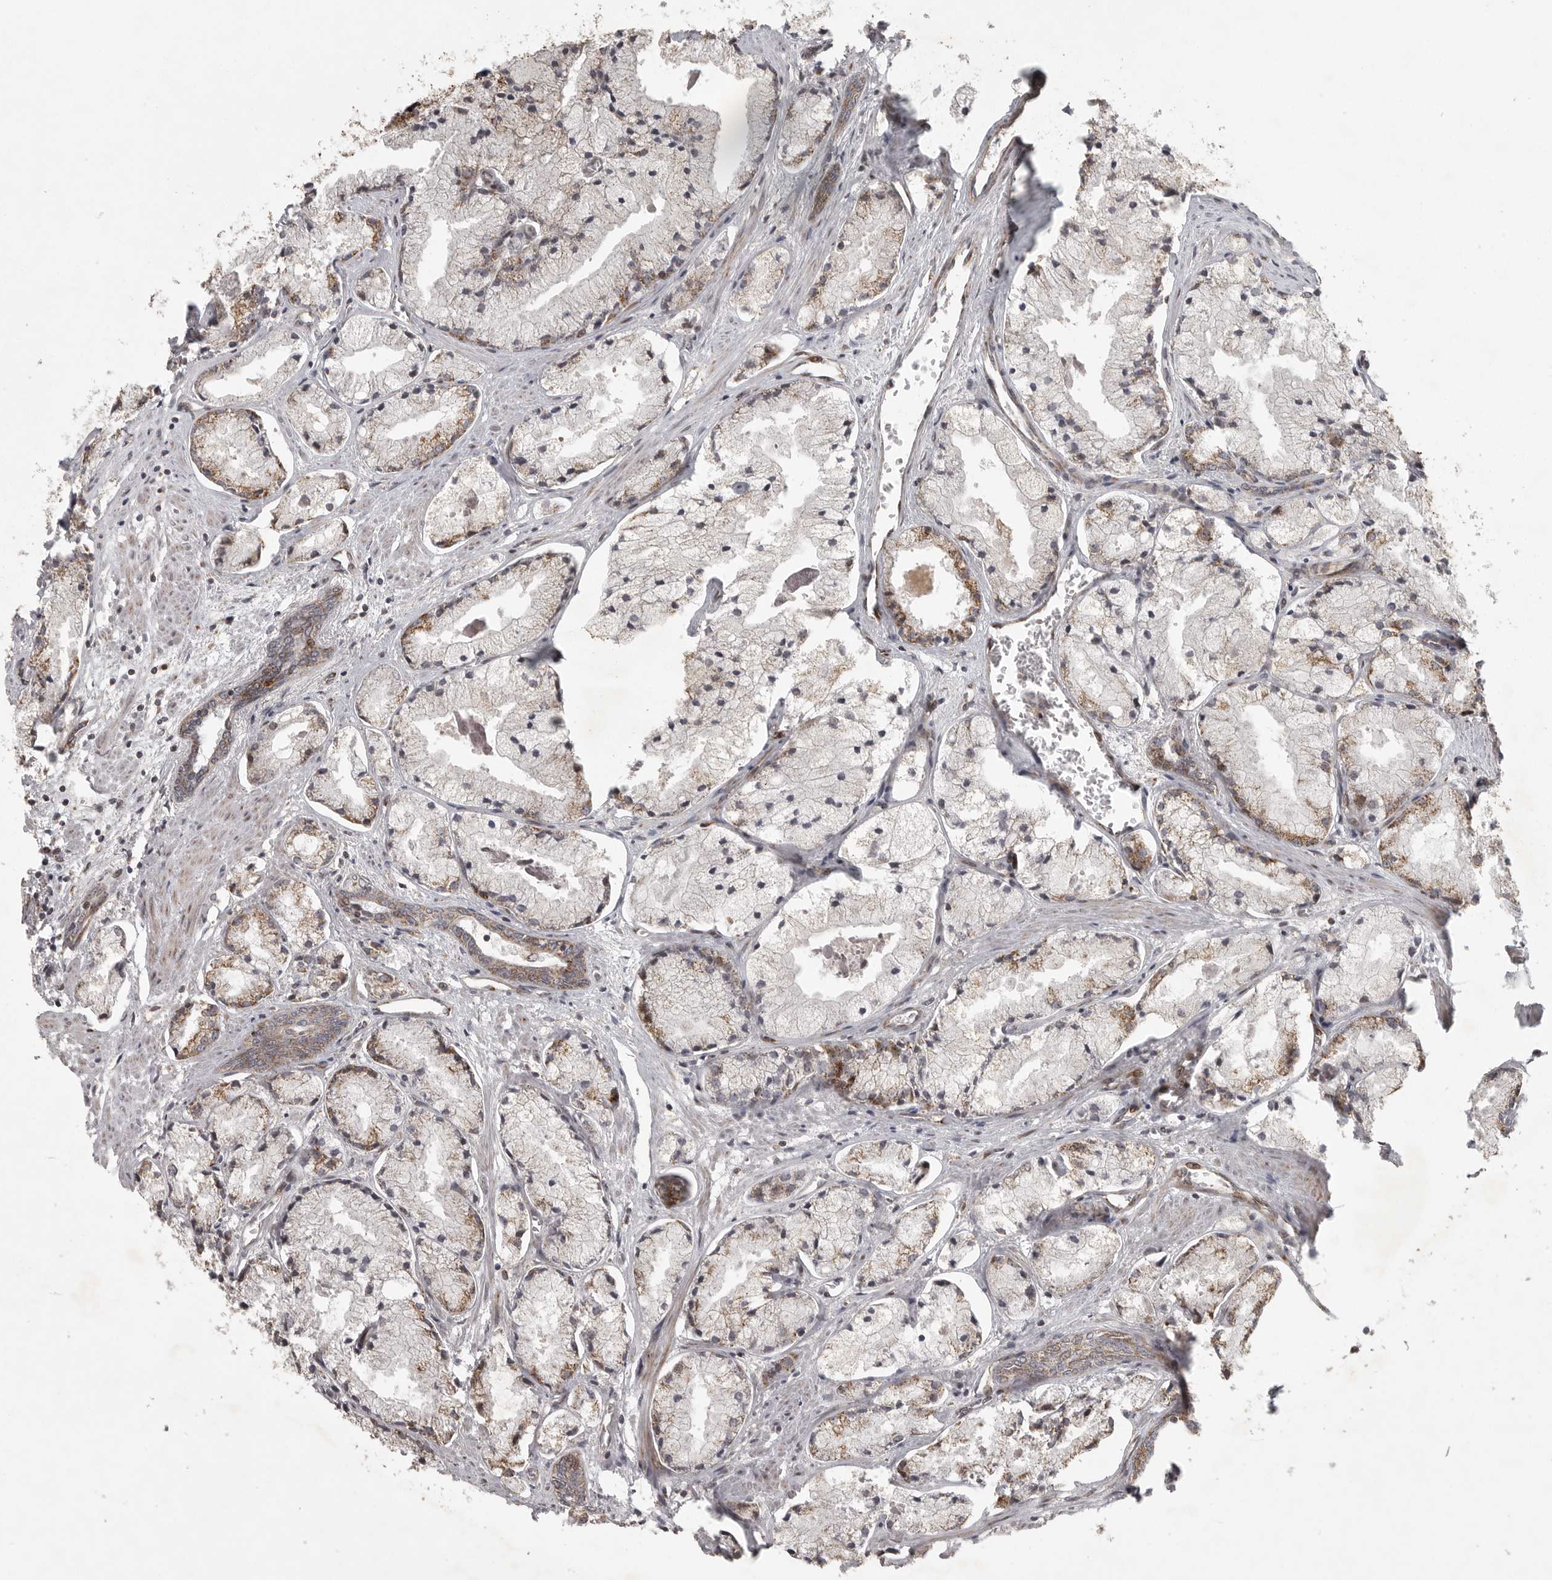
{"staining": {"intensity": "moderate", "quantity": "25%-75%", "location": "cytoplasmic/membranous"}, "tissue": "prostate cancer", "cell_type": "Tumor cells", "image_type": "cancer", "snomed": [{"axis": "morphology", "description": "Adenocarcinoma, High grade"}, {"axis": "topography", "description": "Prostate"}], "caption": "Prostate cancer stained for a protein exhibits moderate cytoplasmic/membranous positivity in tumor cells.", "gene": "NARS2", "patient": {"sex": "male", "age": 50}}